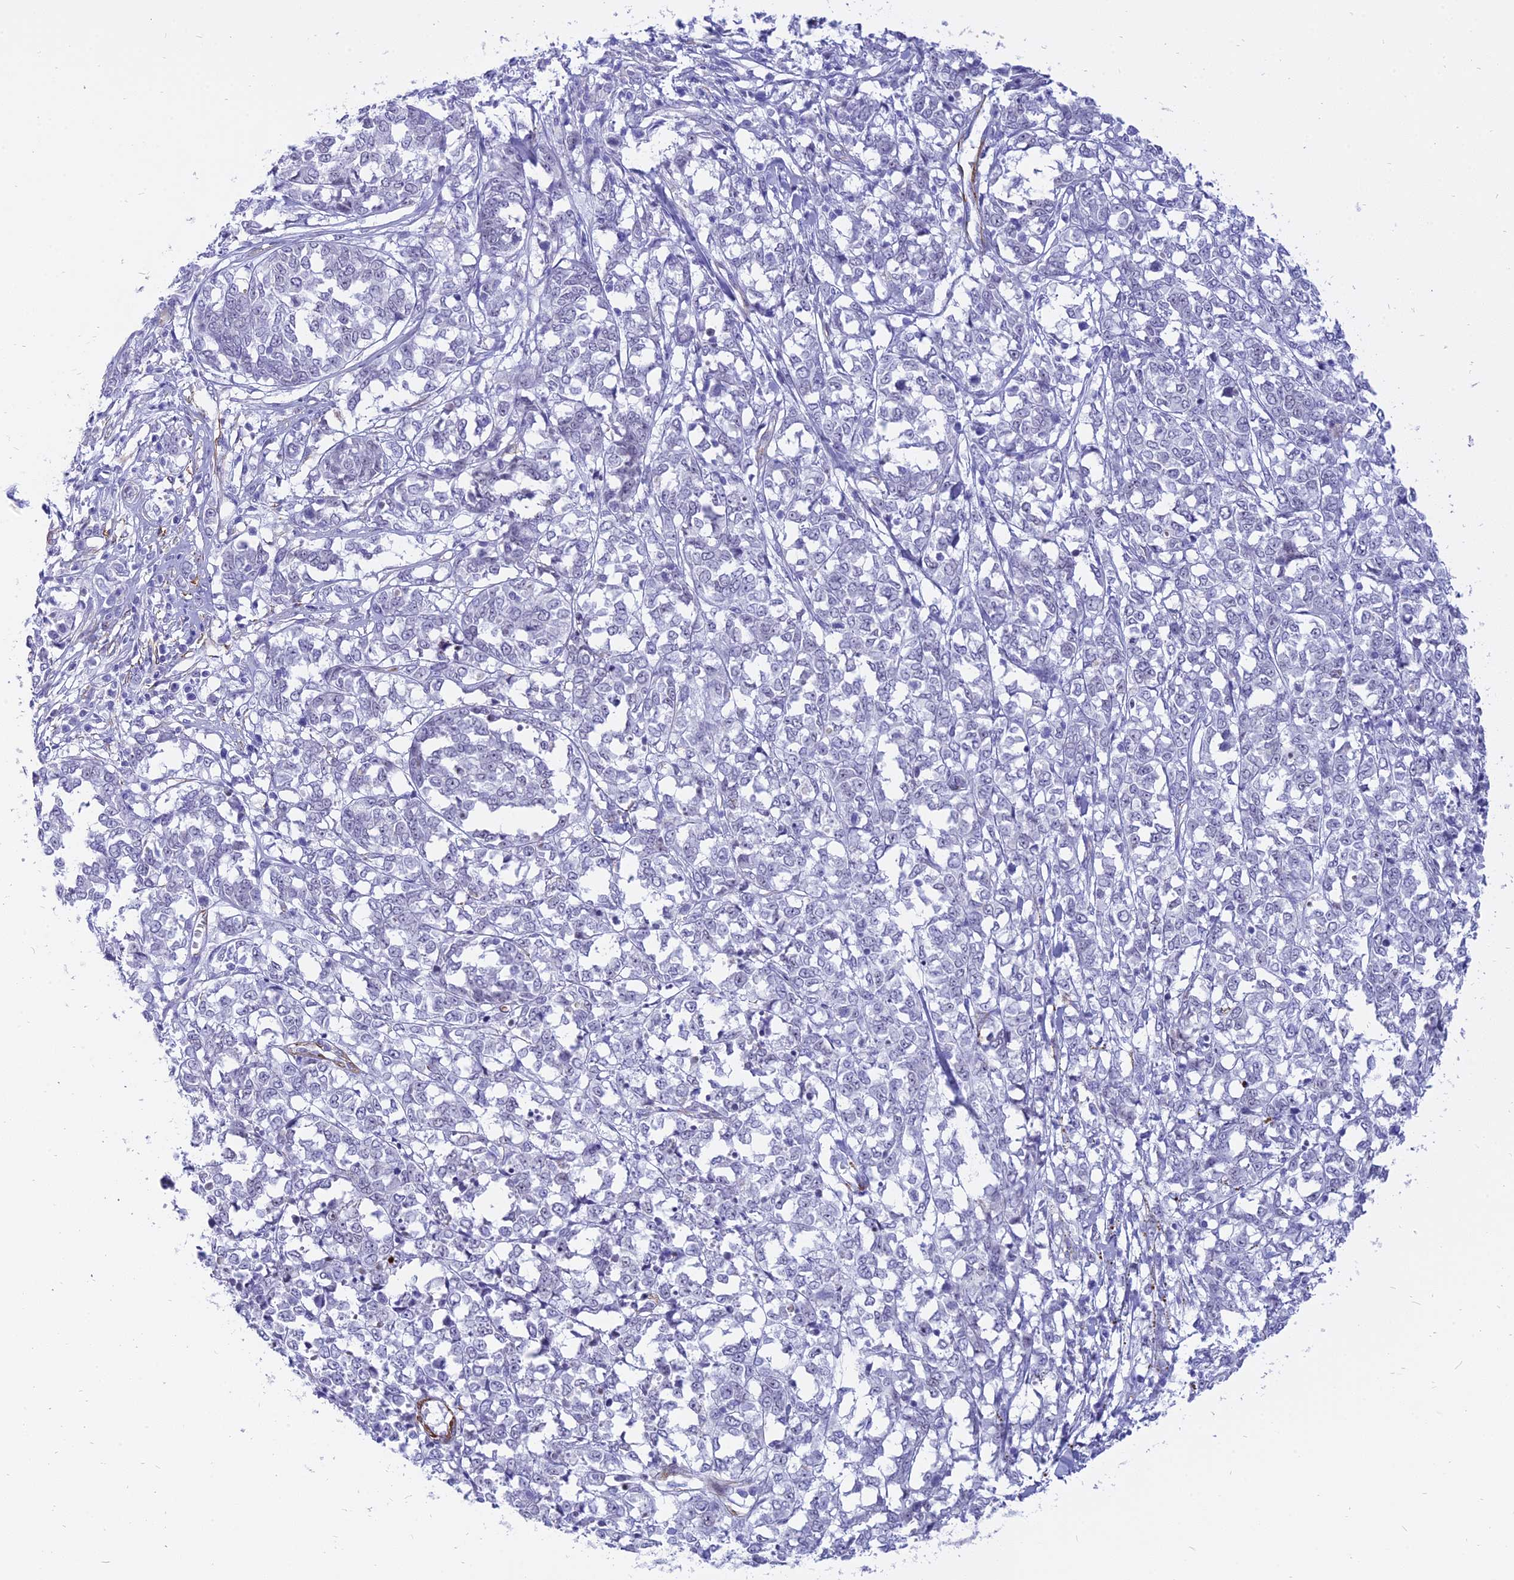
{"staining": {"intensity": "negative", "quantity": "none", "location": "none"}, "tissue": "melanoma", "cell_type": "Tumor cells", "image_type": "cancer", "snomed": [{"axis": "morphology", "description": "Malignant melanoma, NOS"}, {"axis": "topography", "description": "Skin"}], "caption": "High magnification brightfield microscopy of malignant melanoma stained with DAB (brown) and counterstained with hematoxylin (blue): tumor cells show no significant positivity. (DAB (3,3'-diaminobenzidine) immunohistochemistry, high magnification).", "gene": "CENPV", "patient": {"sex": "female", "age": 72}}